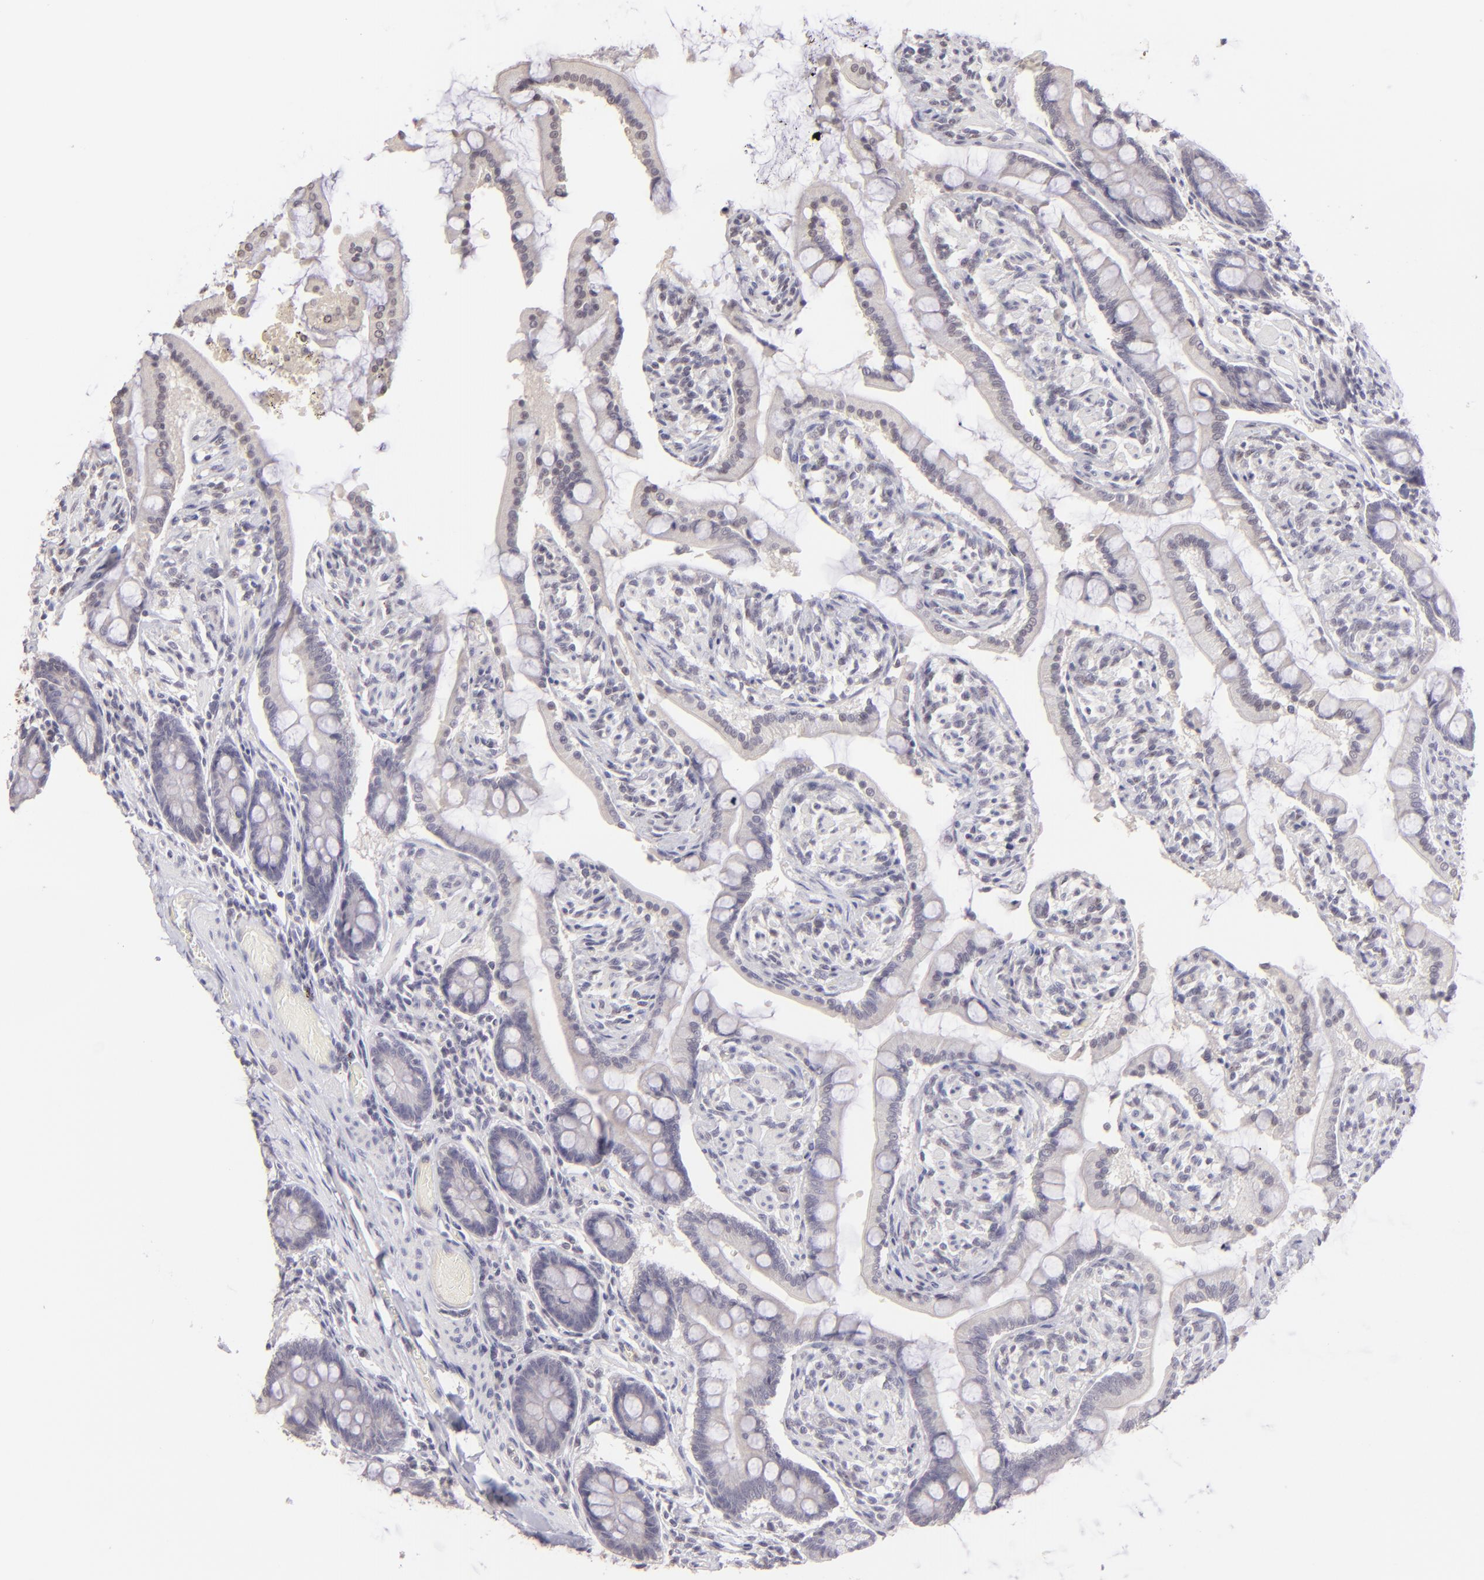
{"staining": {"intensity": "negative", "quantity": "none", "location": "none"}, "tissue": "small intestine", "cell_type": "Glandular cells", "image_type": "normal", "snomed": [{"axis": "morphology", "description": "Normal tissue, NOS"}, {"axis": "topography", "description": "Small intestine"}], "caption": "Immunohistochemistry micrograph of unremarkable human small intestine stained for a protein (brown), which reveals no positivity in glandular cells.", "gene": "MAGEA1", "patient": {"sex": "male", "age": 41}}